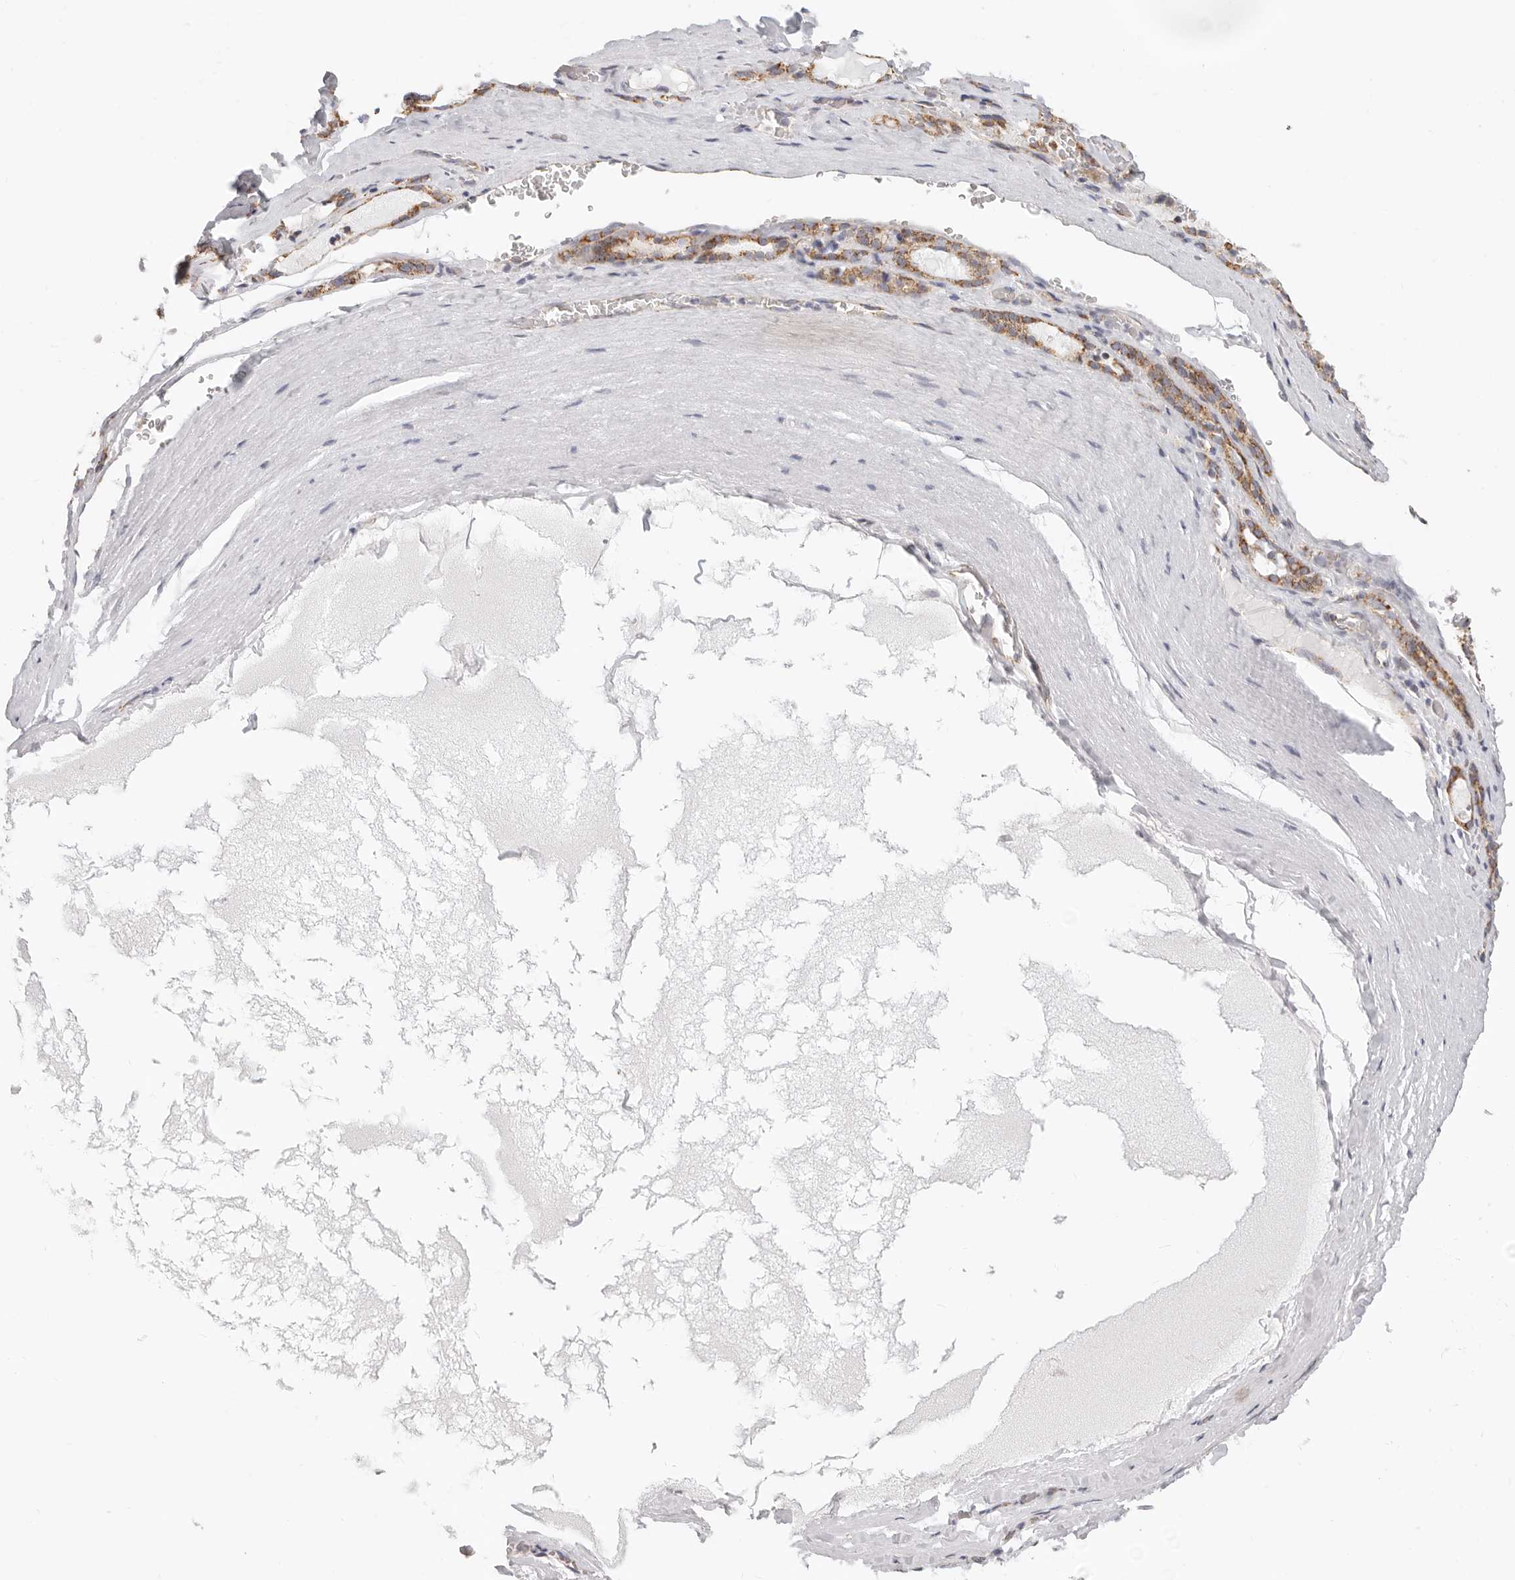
{"staining": {"intensity": "moderate", "quantity": ">75%", "location": "cytoplasmic/membranous"}, "tissue": "thyroid gland", "cell_type": "Glandular cells", "image_type": "normal", "snomed": [{"axis": "morphology", "description": "Normal tissue, NOS"}, {"axis": "topography", "description": "Thyroid gland"}], "caption": "Immunohistochemistry (IHC) of benign human thyroid gland shows medium levels of moderate cytoplasmic/membranous expression in about >75% of glandular cells.", "gene": "AFDN", "patient": {"sex": "female", "age": 22}}